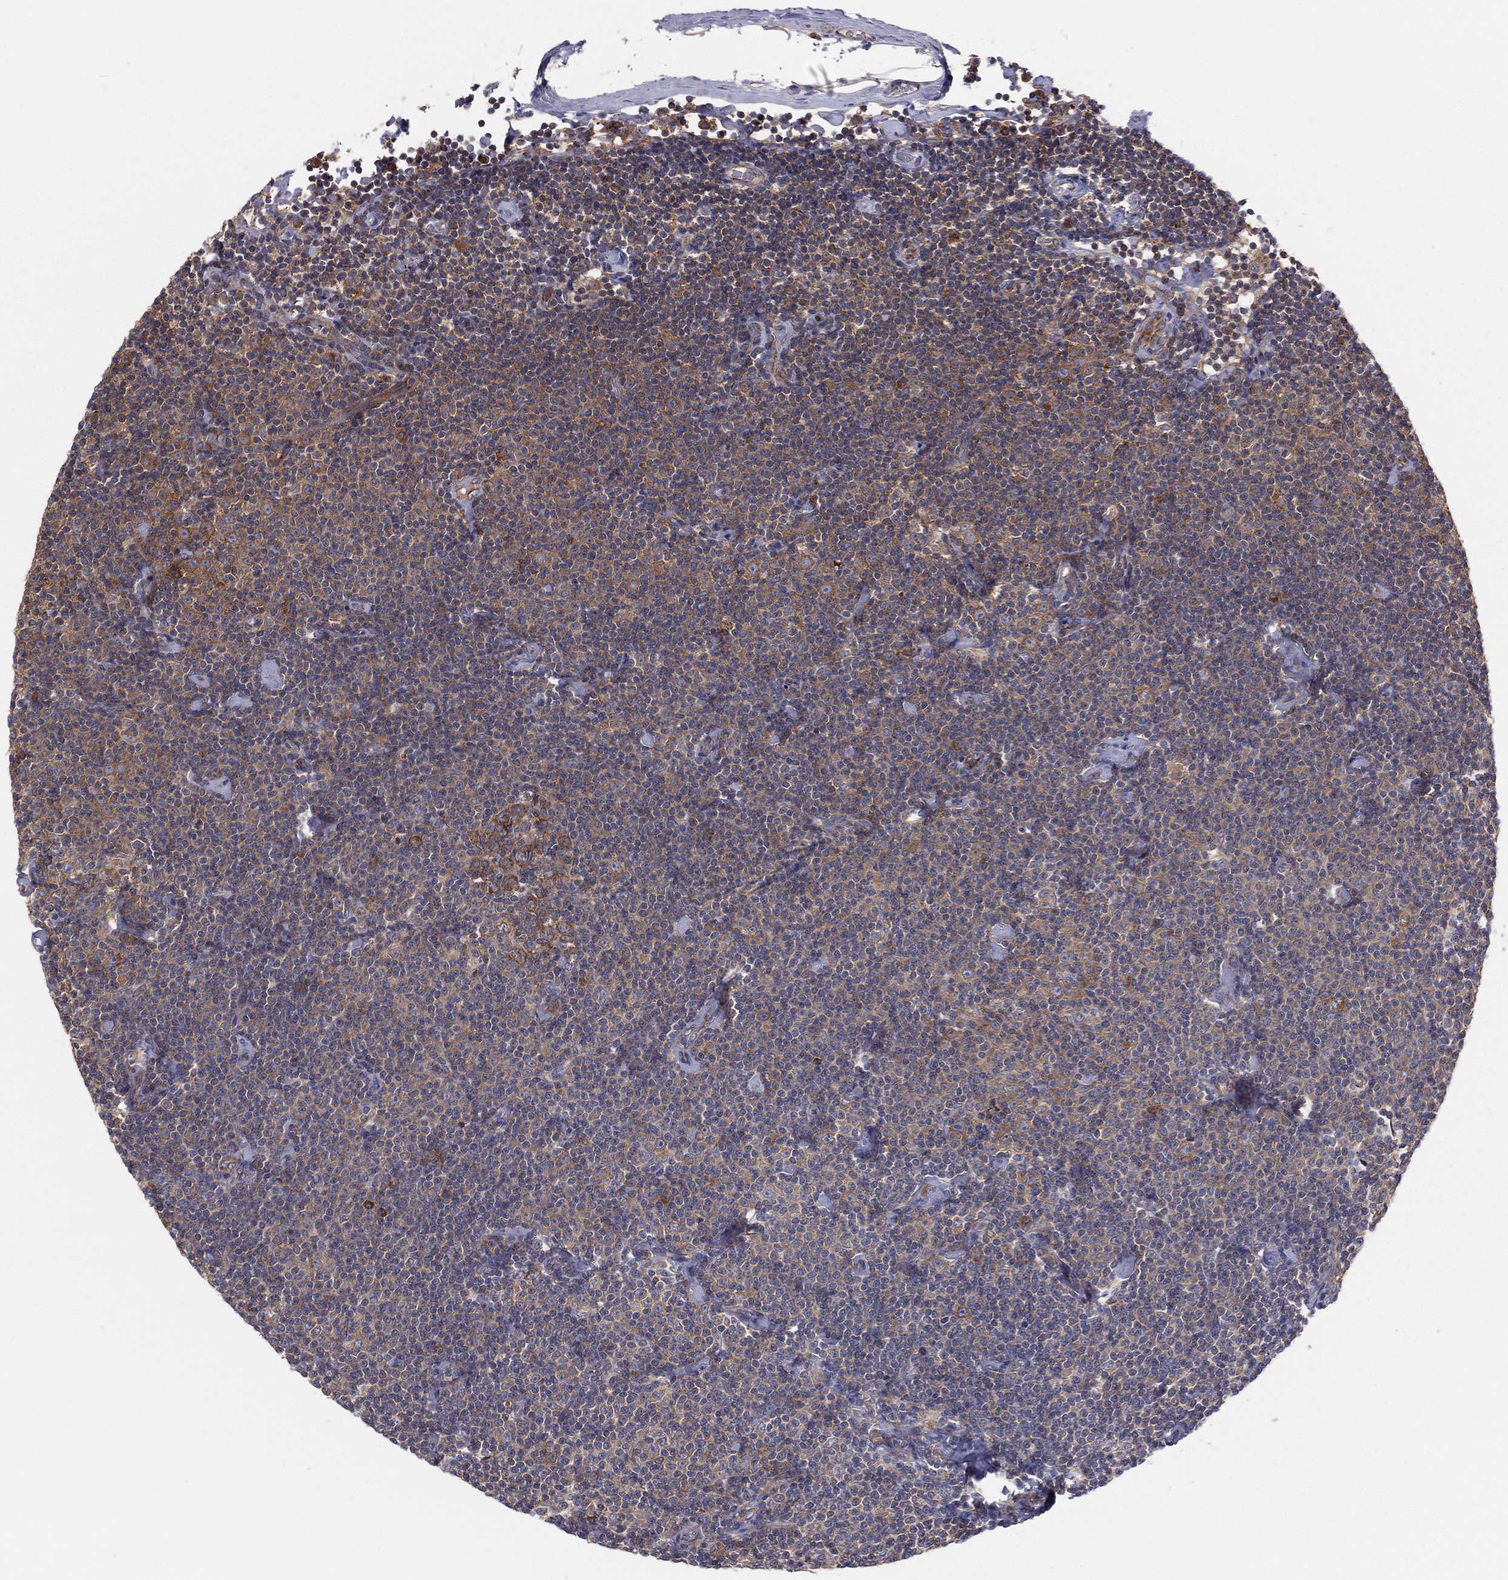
{"staining": {"intensity": "moderate", "quantity": "<25%", "location": "cytoplasmic/membranous"}, "tissue": "lymphoma", "cell_type": "Tumor cells", "image_type": "cancer", "snomed": [{"axis": "morphology", "description": "Malignant lymphoma, non-Hodgkin's type, Low grade"}, {"axis": "topography", "description": "Lymph node"}], "caption": "Immunohistochemical staining of low-grade malignant lymphoma, non-Hodgkin's type demonstrates low levels of moderate cytoplasmic/membranous positivity in approximately <25% of tumor cells.", "gene": "EIF2B5", "patient": {"sex": "male", "age": 81}}